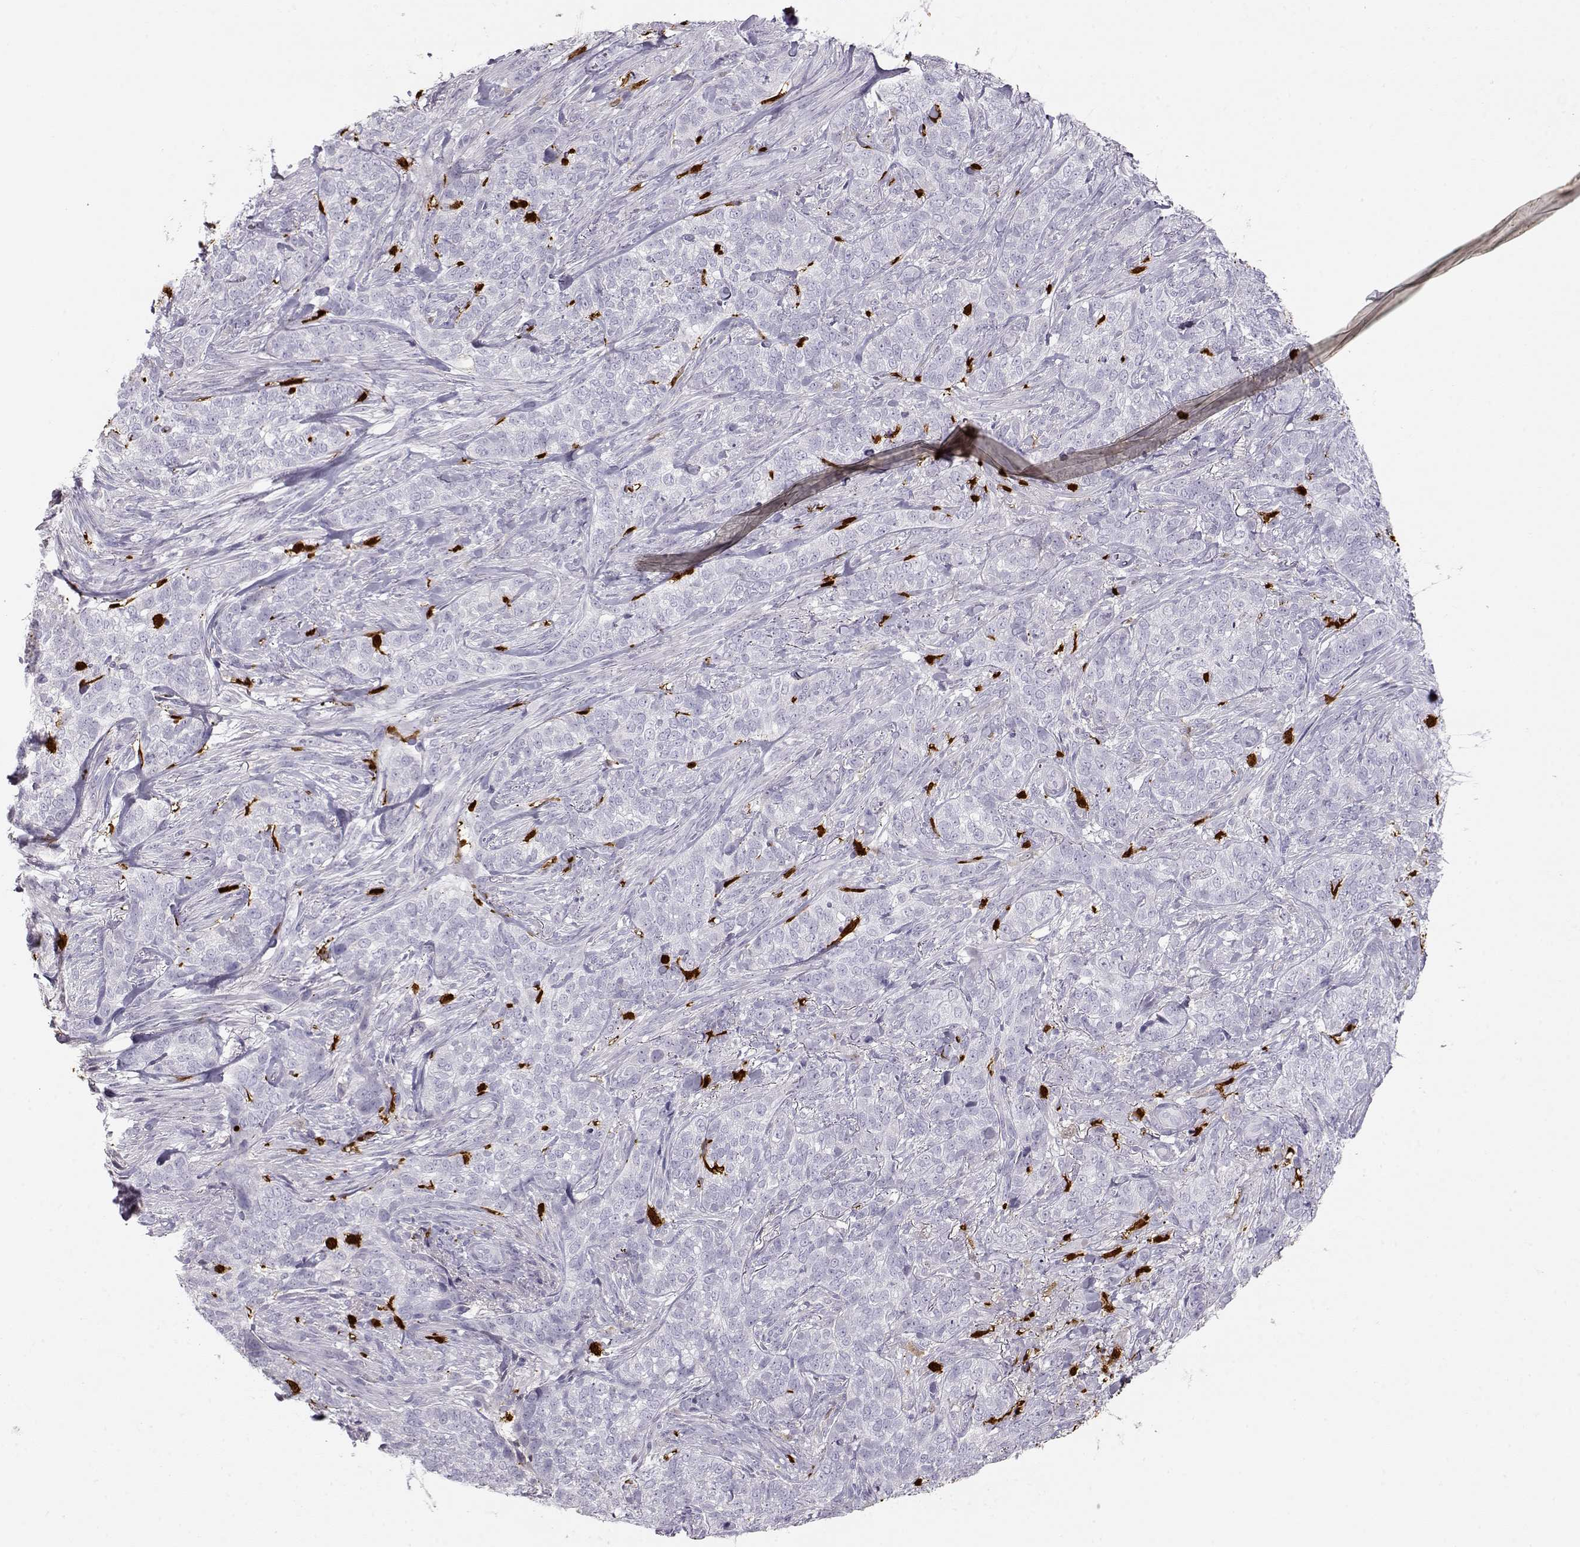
{"staining": {"intensity": "negative", "quantity": "none", "location": "none"}, "tissue": "skin cancer", "cell_type": "Tumor cells", "image_type": "cancer", "snomed": [{"axis": "morphology", "description": "Basal cell carcinoma"}, {"axis": "topography", "description": "Skin"}], "caption": "This is an immunohistochemistry photomicrograph of basal cell carcinoma (skin). There is no positivity in tumor cells.", "gene": "S100B", "patient": {"sex": "female", "age": 69}}